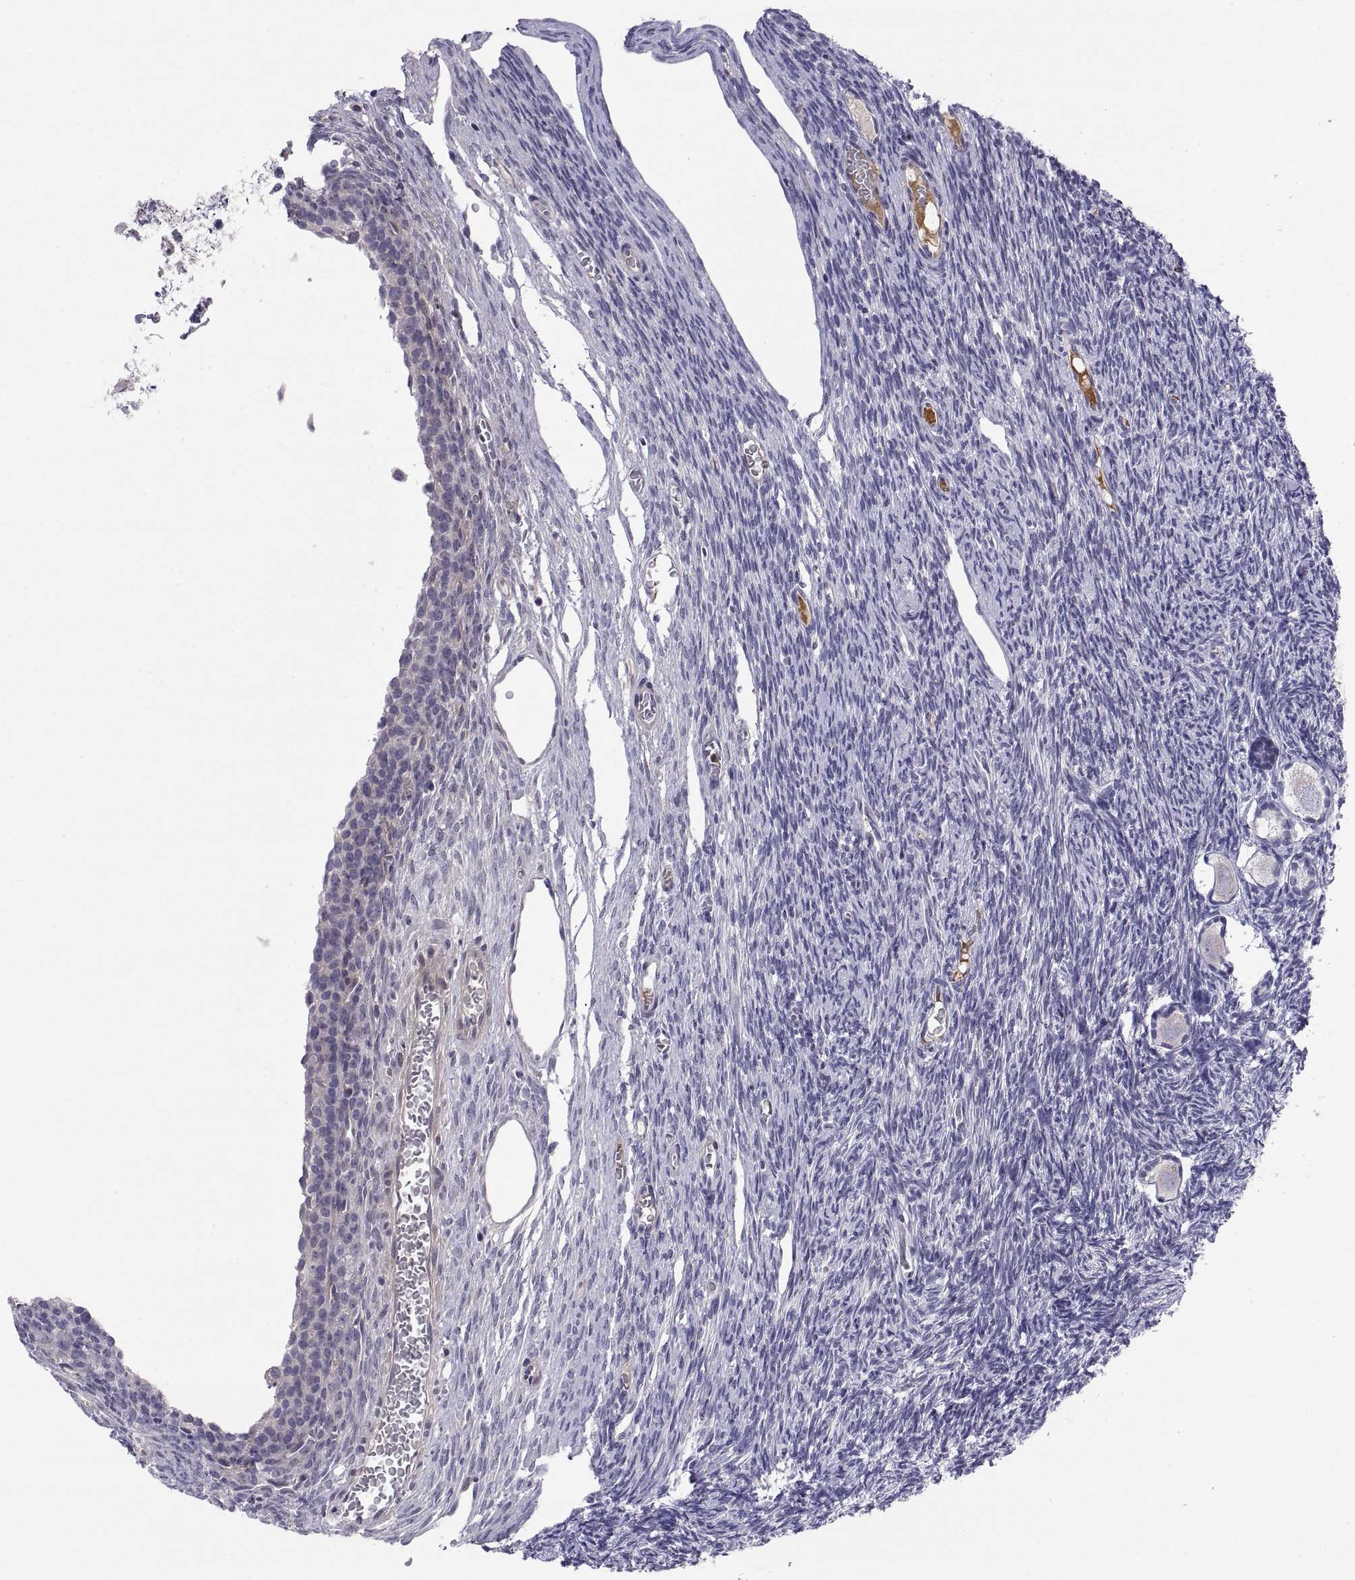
{"staining": {"intensity": "negative", "quantity": "none", "location": "none"}, "tissue": "ovary", "cell_type": "Follicle cells", "image_type": "normal", "snomed": [{"axis": "morphology", "description": "Normal tissue, NOS"}, {"axis": "topography", "description": "Ovary"}], "caption": "Ovary was stained to show a protein in brown. There is no significant staining in follicle cells. (DAB (3,3'-diaminobenzidine) immunohistochemistry (IHC) visualized using brightfield microscopy, high magnification).", "gene": "PKP1", "patient": {"sex": "female", "age": 27}}